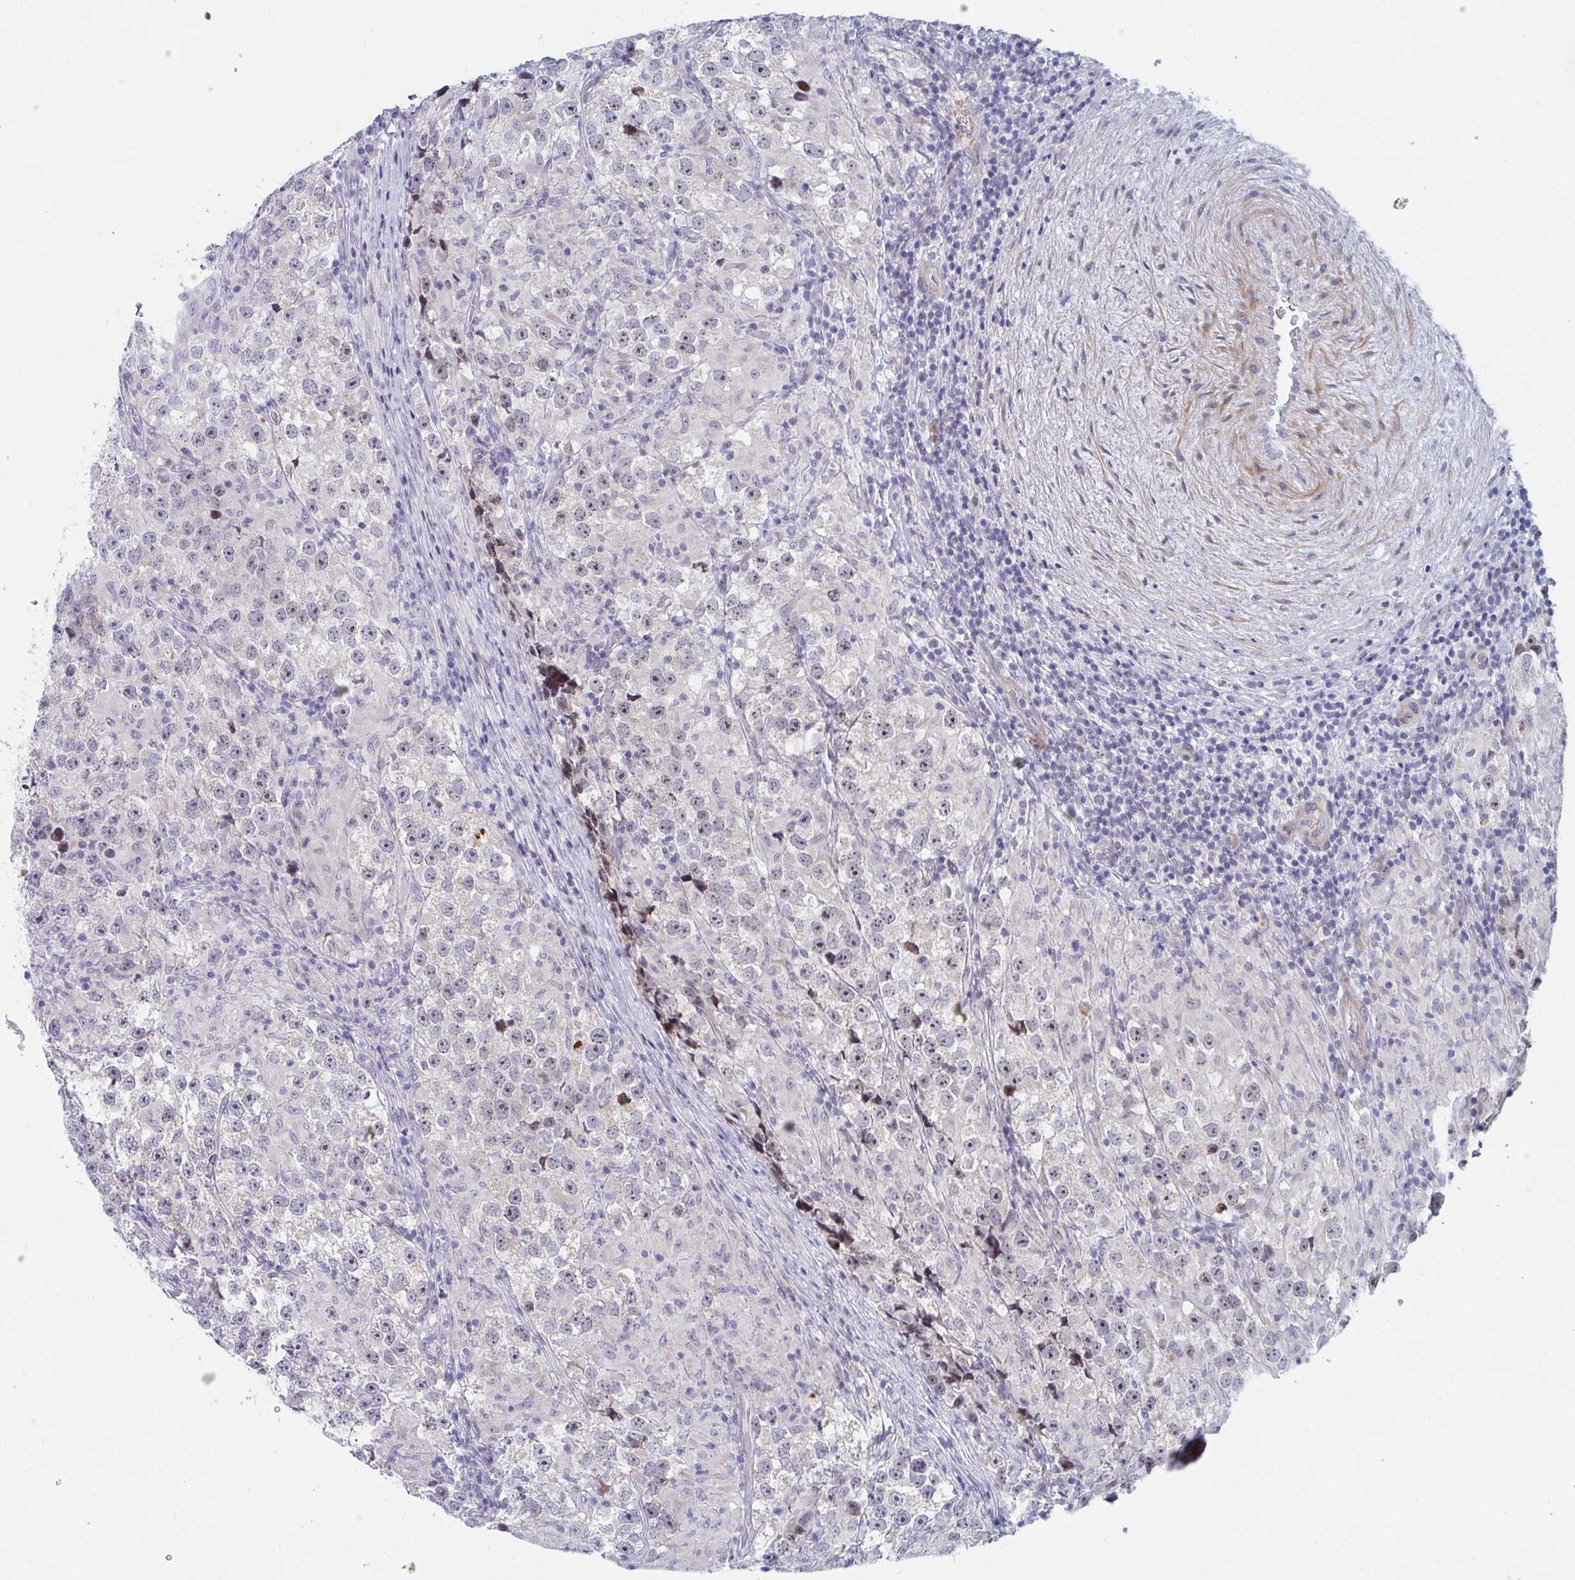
{"staining": {"intensity": "moderate", "quantity": "25%-75%", "location": "nuclear"}, "tissue": "testis cancer", "cell_type": "Tumor cells", "image_type": "cancer", "snomed": [{"axis": "morphology", "description": "Seminoma, NOS"}, {"axis": "topography", "description": "Testis"}], "caption": "Protein staining of testis seminoma tissue displays moderate nuclear staining in approximately 25%-75% of tumor cells.", "gene": "CENPT", "patient": {"sex": "male", "age": 46}}